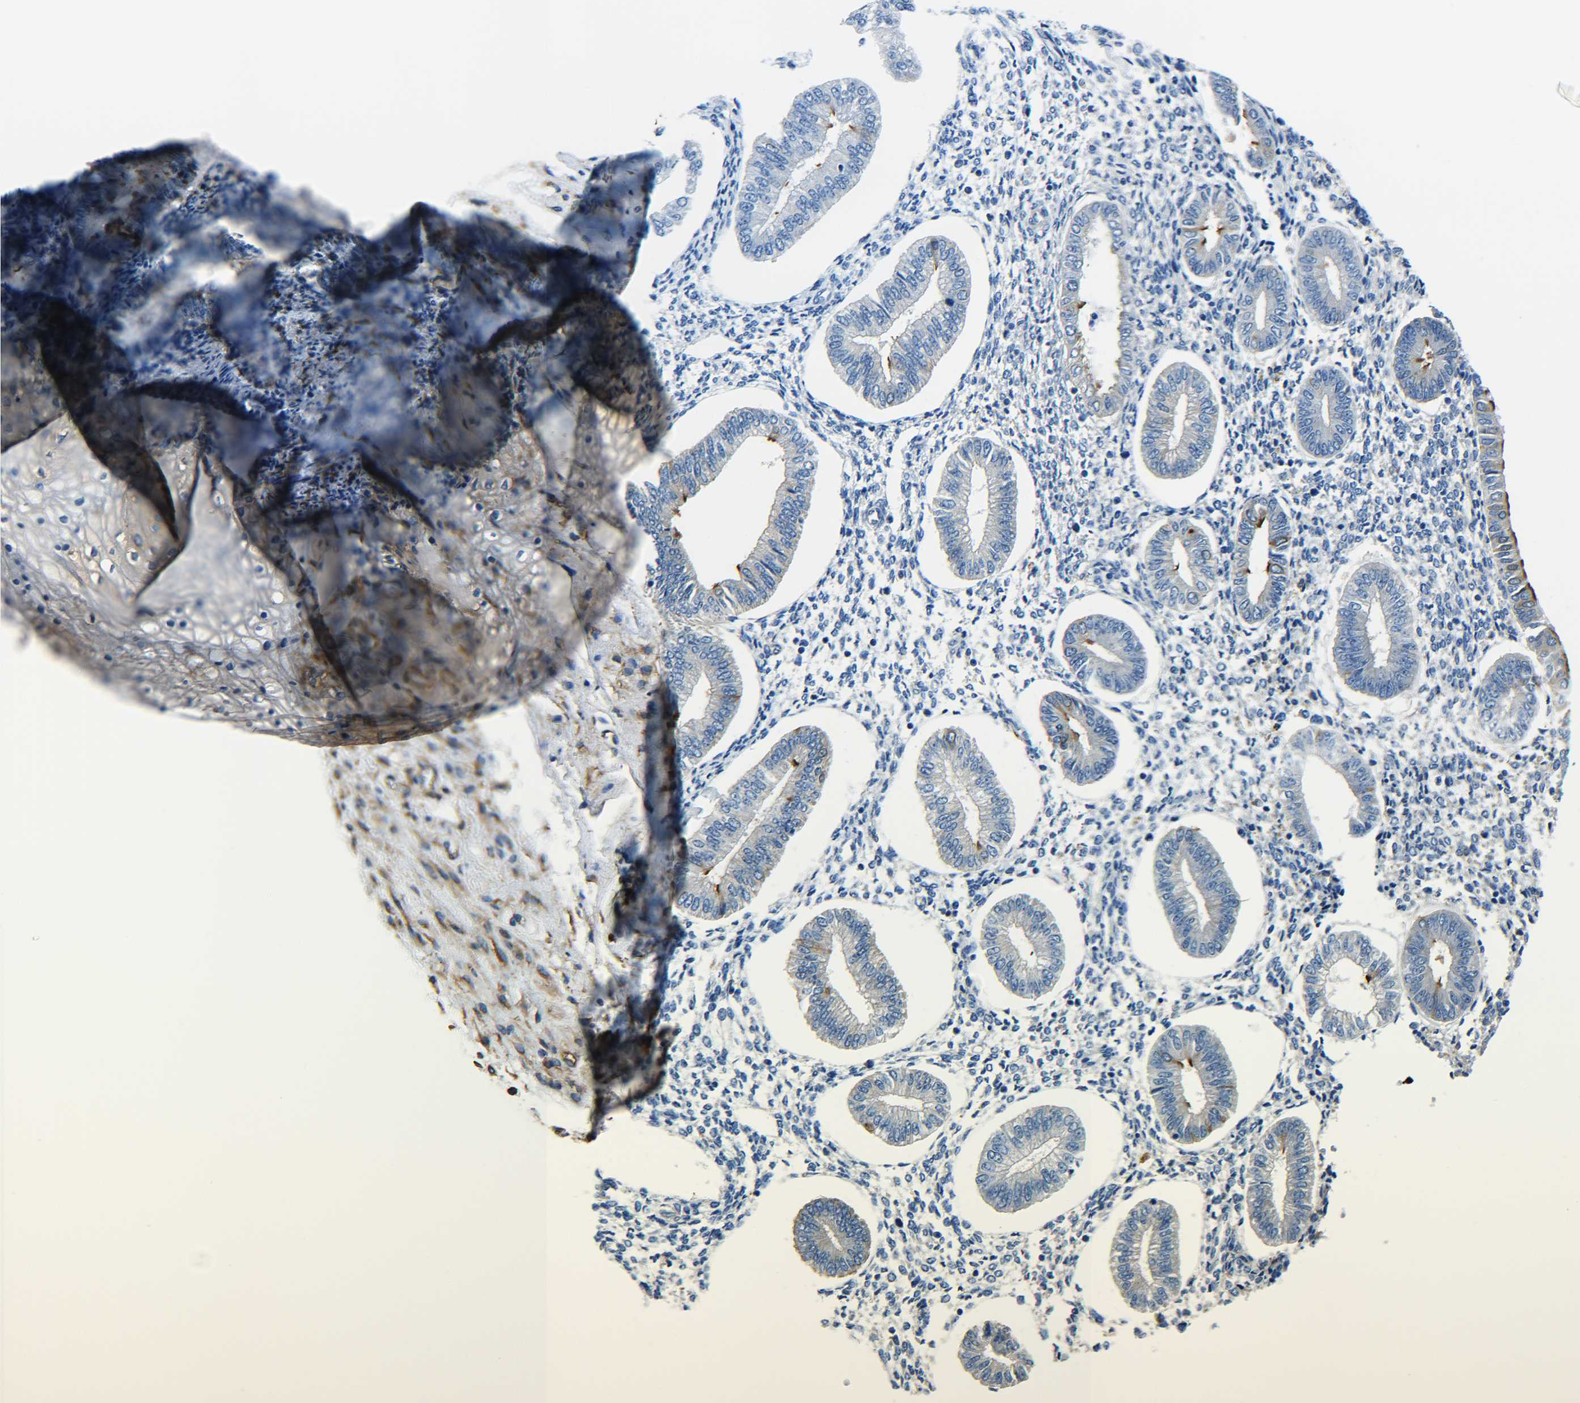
{"staining": {"intensity": "moderate", "quantity": "<25%", "location": "cytoplasmic/membranous"}, "tissue": "endometrium", "cell_type": "Cells in endometrial stroma", "image_type": "normal", "snomed": [{"axis": "morphology", "description": "Normal tissue, NOS"}, {"axis": "topography", "description": "Endometrium"}], "caption": "Endometrium stained with a brown dye exhibits moderate cytoplasmic/membranous positive staining in approximately <25% of cells in endometrial stroma.", "gene": "TUBB", "patient": {"sex": "female", "age": 50}}